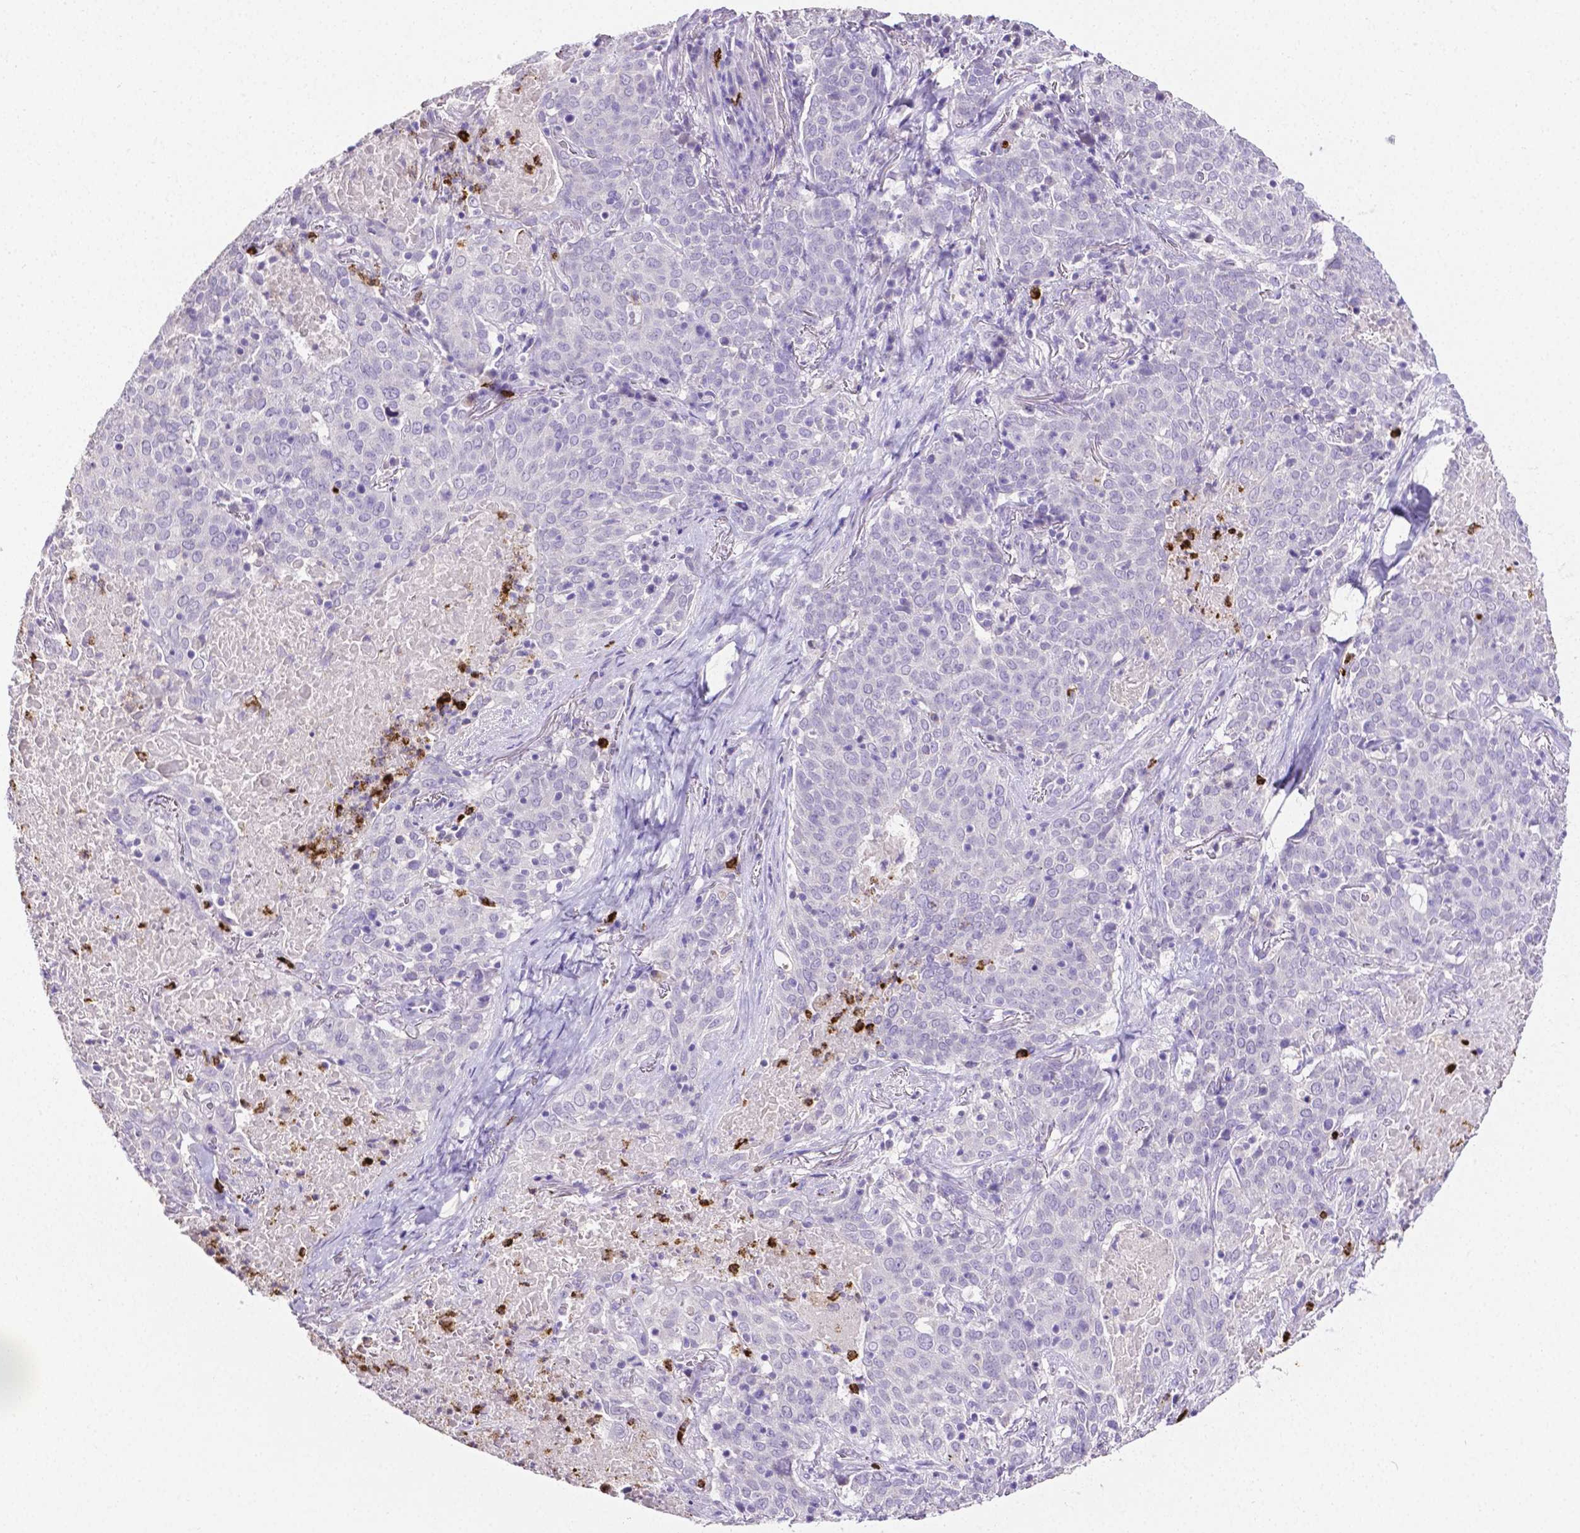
{"staining": {"intensity": "negative", "quantity": "none", "location": "none"}, "tissue": "lung cancer", "cell_type": "Tumor cells", "image_type": "cancer", "snomed": [{"axis": "morphology", "description": "Squamous cell carcinoma, NOS"}, {"axis": "topography", "description": "Lung"}], "caption": "DAB immunohistochemical staining of lung cancer reveals no significant positivity in tumor cells.", "gene": "MMP9", "patient": {"sex": "male", "age": 82}}